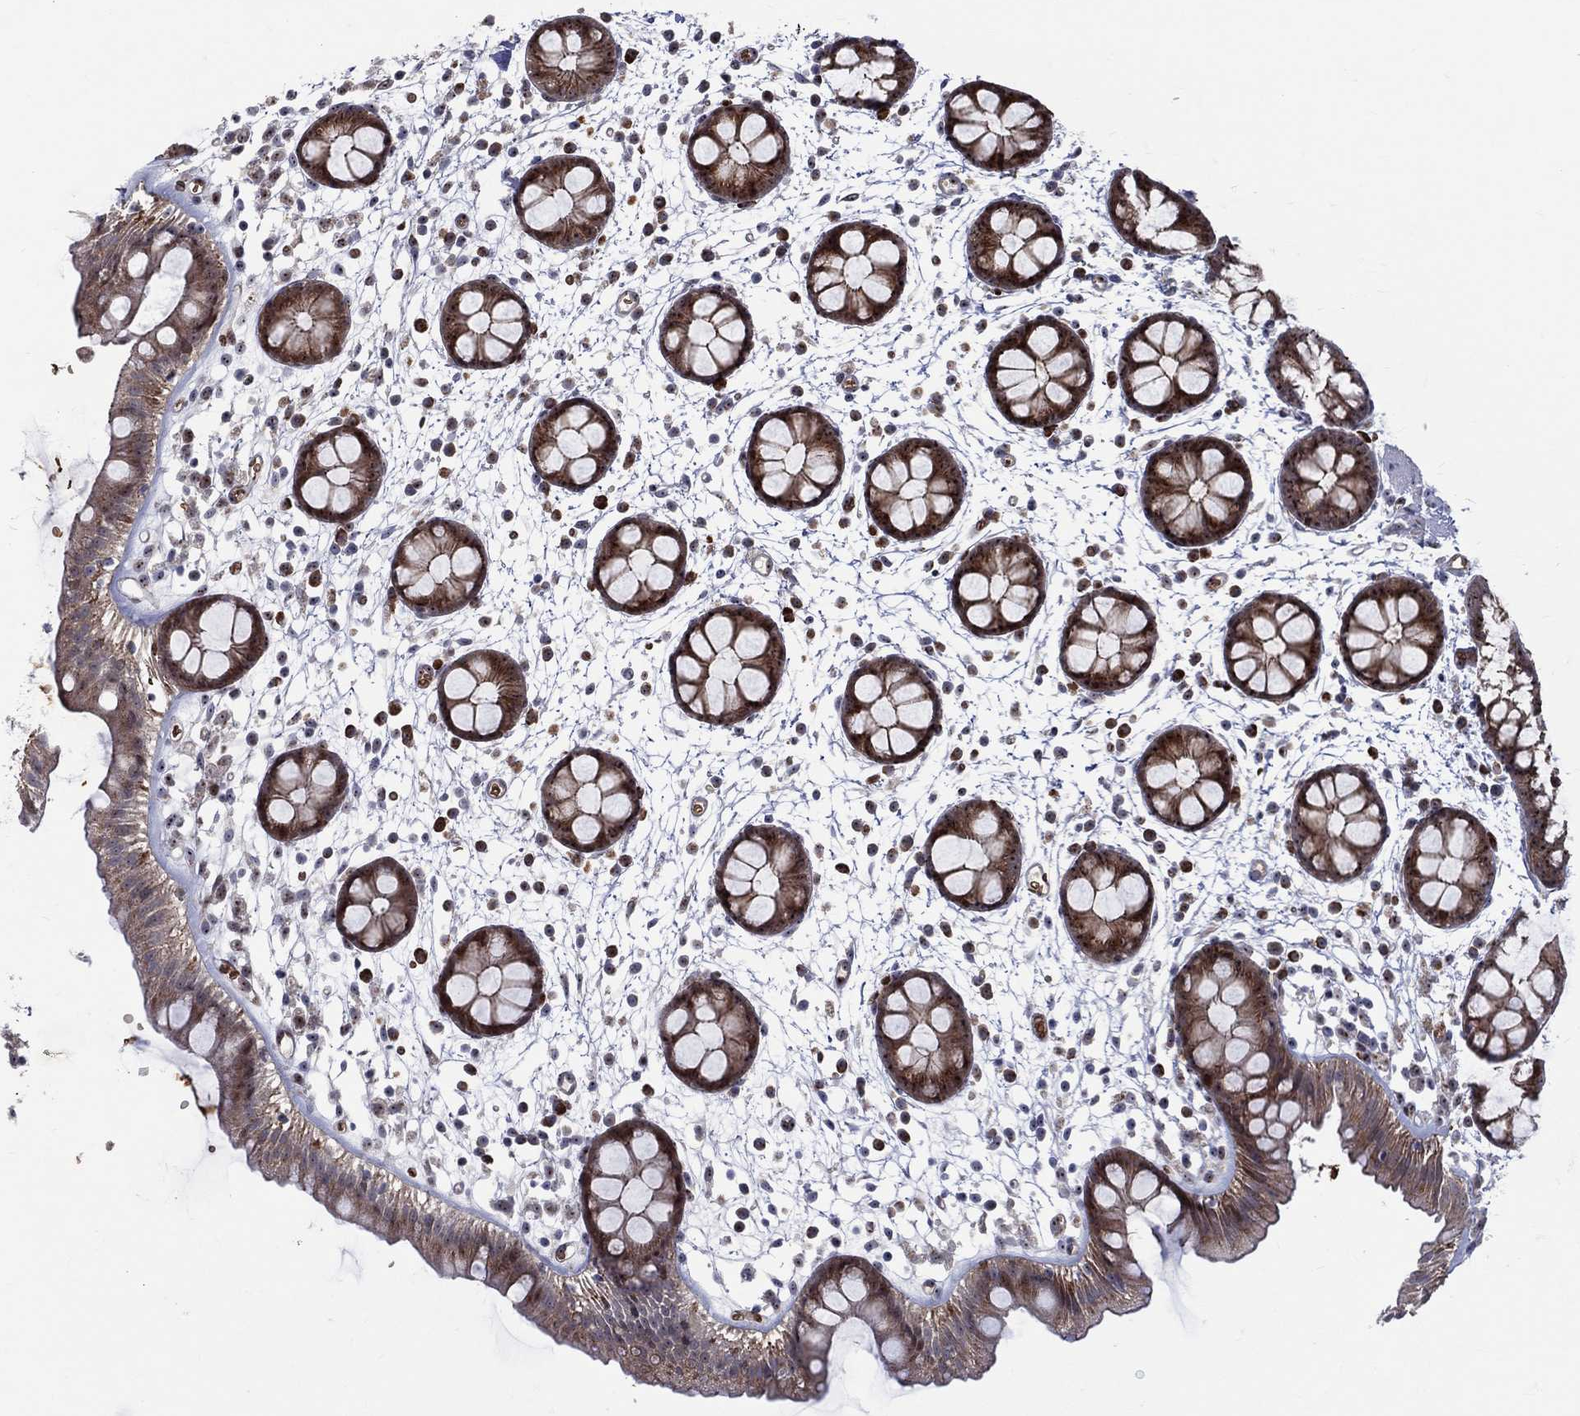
{"staining": {"intensity": "strong", "quantity": "25%-75%", "location": "cytoplasmic/membranous,nuclear"}, "tissue": "rectum", "cell_type": "Glandular cells", "image_type": "normal", "snomed": [{"axis": "morphology", "description": "Normal tissue, NOS"}, {"axis": "topography", "description": "Rectum"}], "caption": "IHC (DAB) staining of unremarkable human rectum exhibits strong cytoplasmic/membranous,nuclear protein positivity in approximately 25%-75% of glandular cells.", "gene": "VHL", "patient": {"sex": "male", "age": 57}}